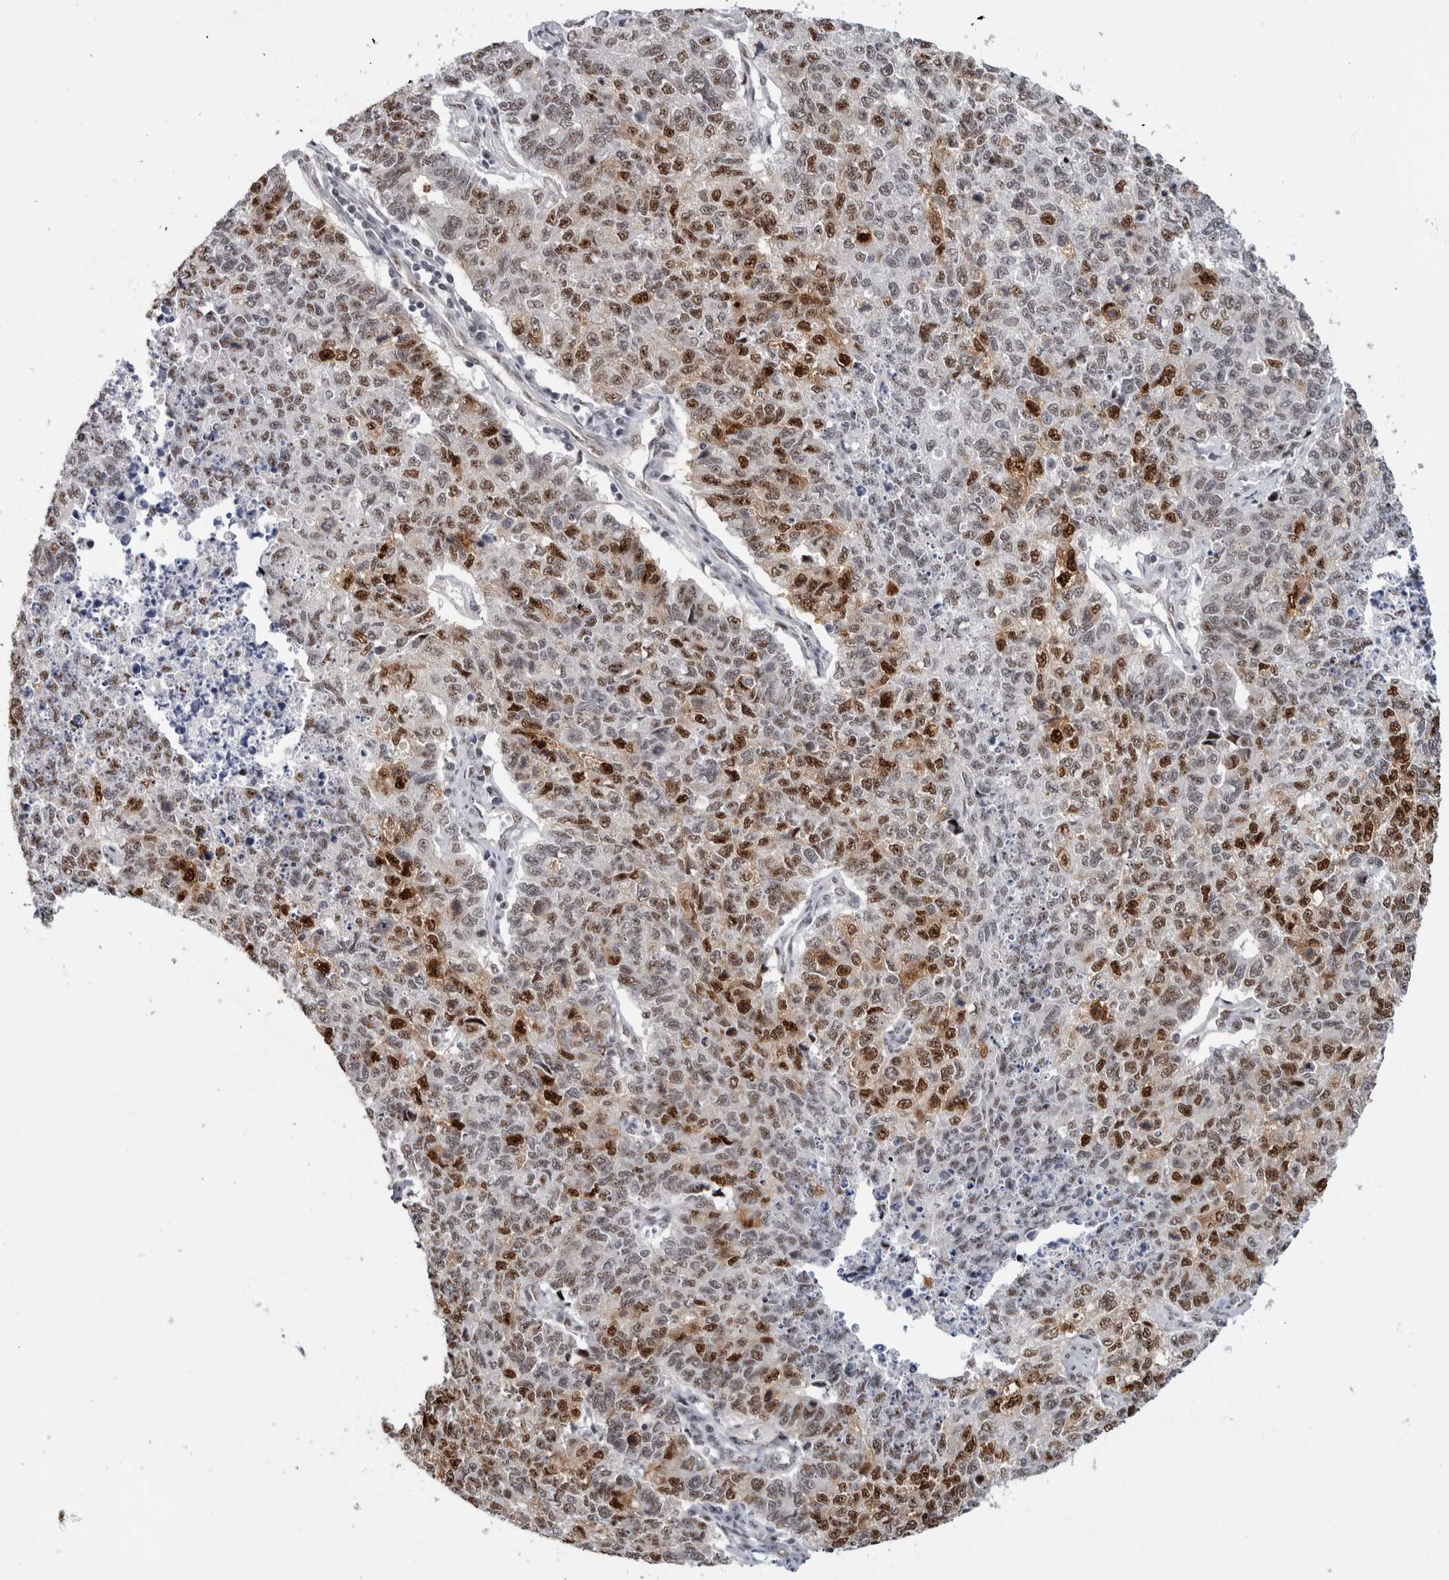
{"staining": {"intensity": "moderate", "quantity": ">75%", "location": "nuclear"}, "tissue": "cervical cancer", "cell_type": "Tumor cells", "image_type": "cancer", "snomed": [{"axis": "morphology", "description": "Squamous cell carcinoma, NOS"}, {"axis": "topography", "description": "Cervix"}], "caption": "Immunohistochemical staining of human cervical squamous cell carcinoma displays moderate nuclear protein positivity in approximately >75% of tumor cells. The staining was performed using DAB to visualize the protein expression in brown, while the nuclei were stained in blue with hematoxylin (Magnification: 20x).", "gene": "MKNK1", "patient": {"sex": "female", "age": 63}}